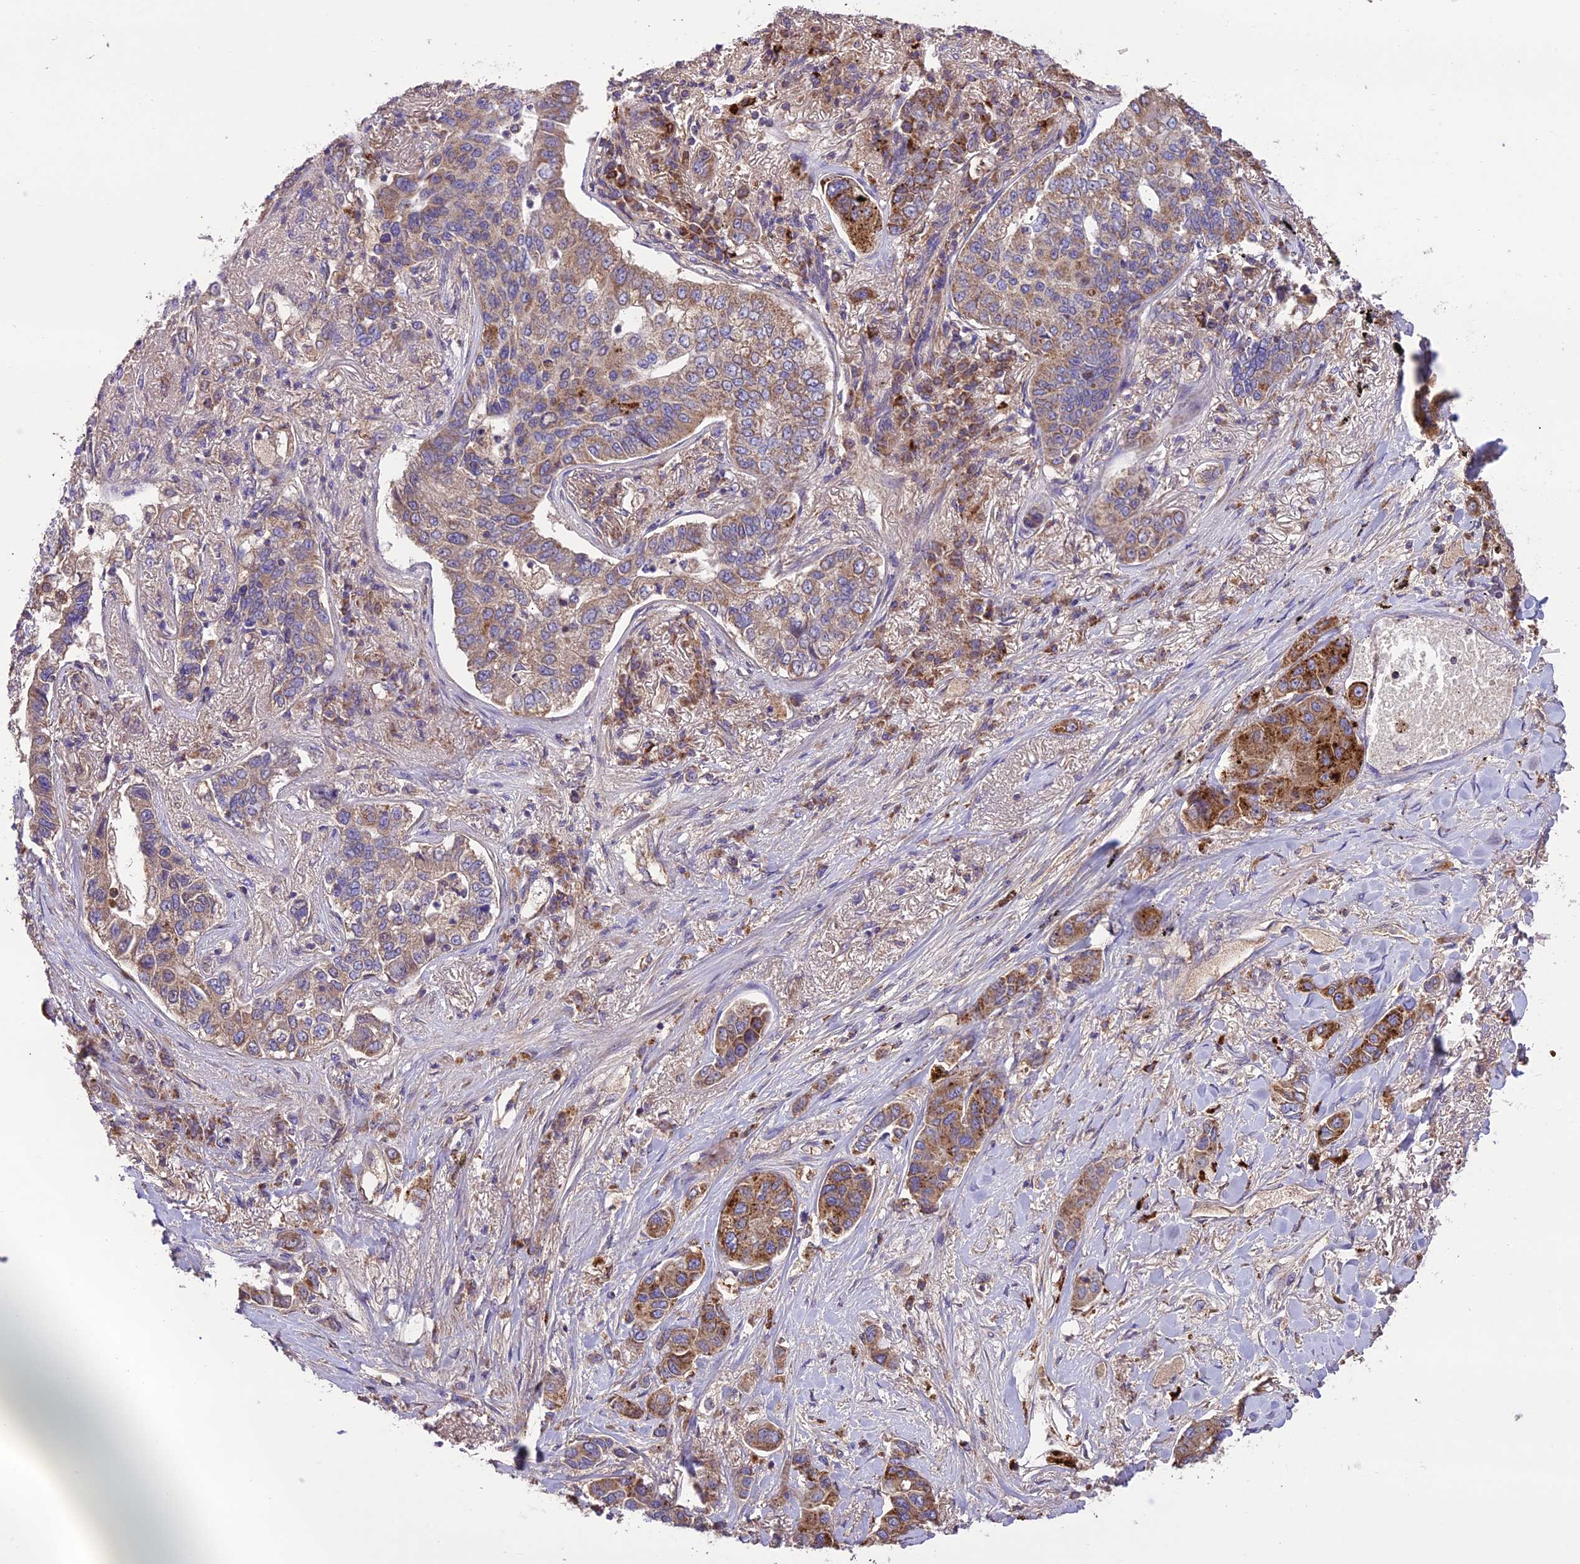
{"staining": {"intensity": "moderate", "quantity": "25%-75%", "location": "cytoplasmic/membranous"}, "tissue": "lung cancer", "cell_type": "Tumor cells", "image_type": "cancer", "snomed": [{"axis": "morphology", "description": "Adenocarcinoma, NOS"}, {"axis": "topography", "description": "Lung"}], "caption": "Immunohistochemical staining of lung adenocarcinoma shows medium levels of moderate cytoplasmic/membranous expression in about 25%-75% of tumor cells.", "gene": "NDUFAF1", "patient": {"sex": "male", "age": 49}}